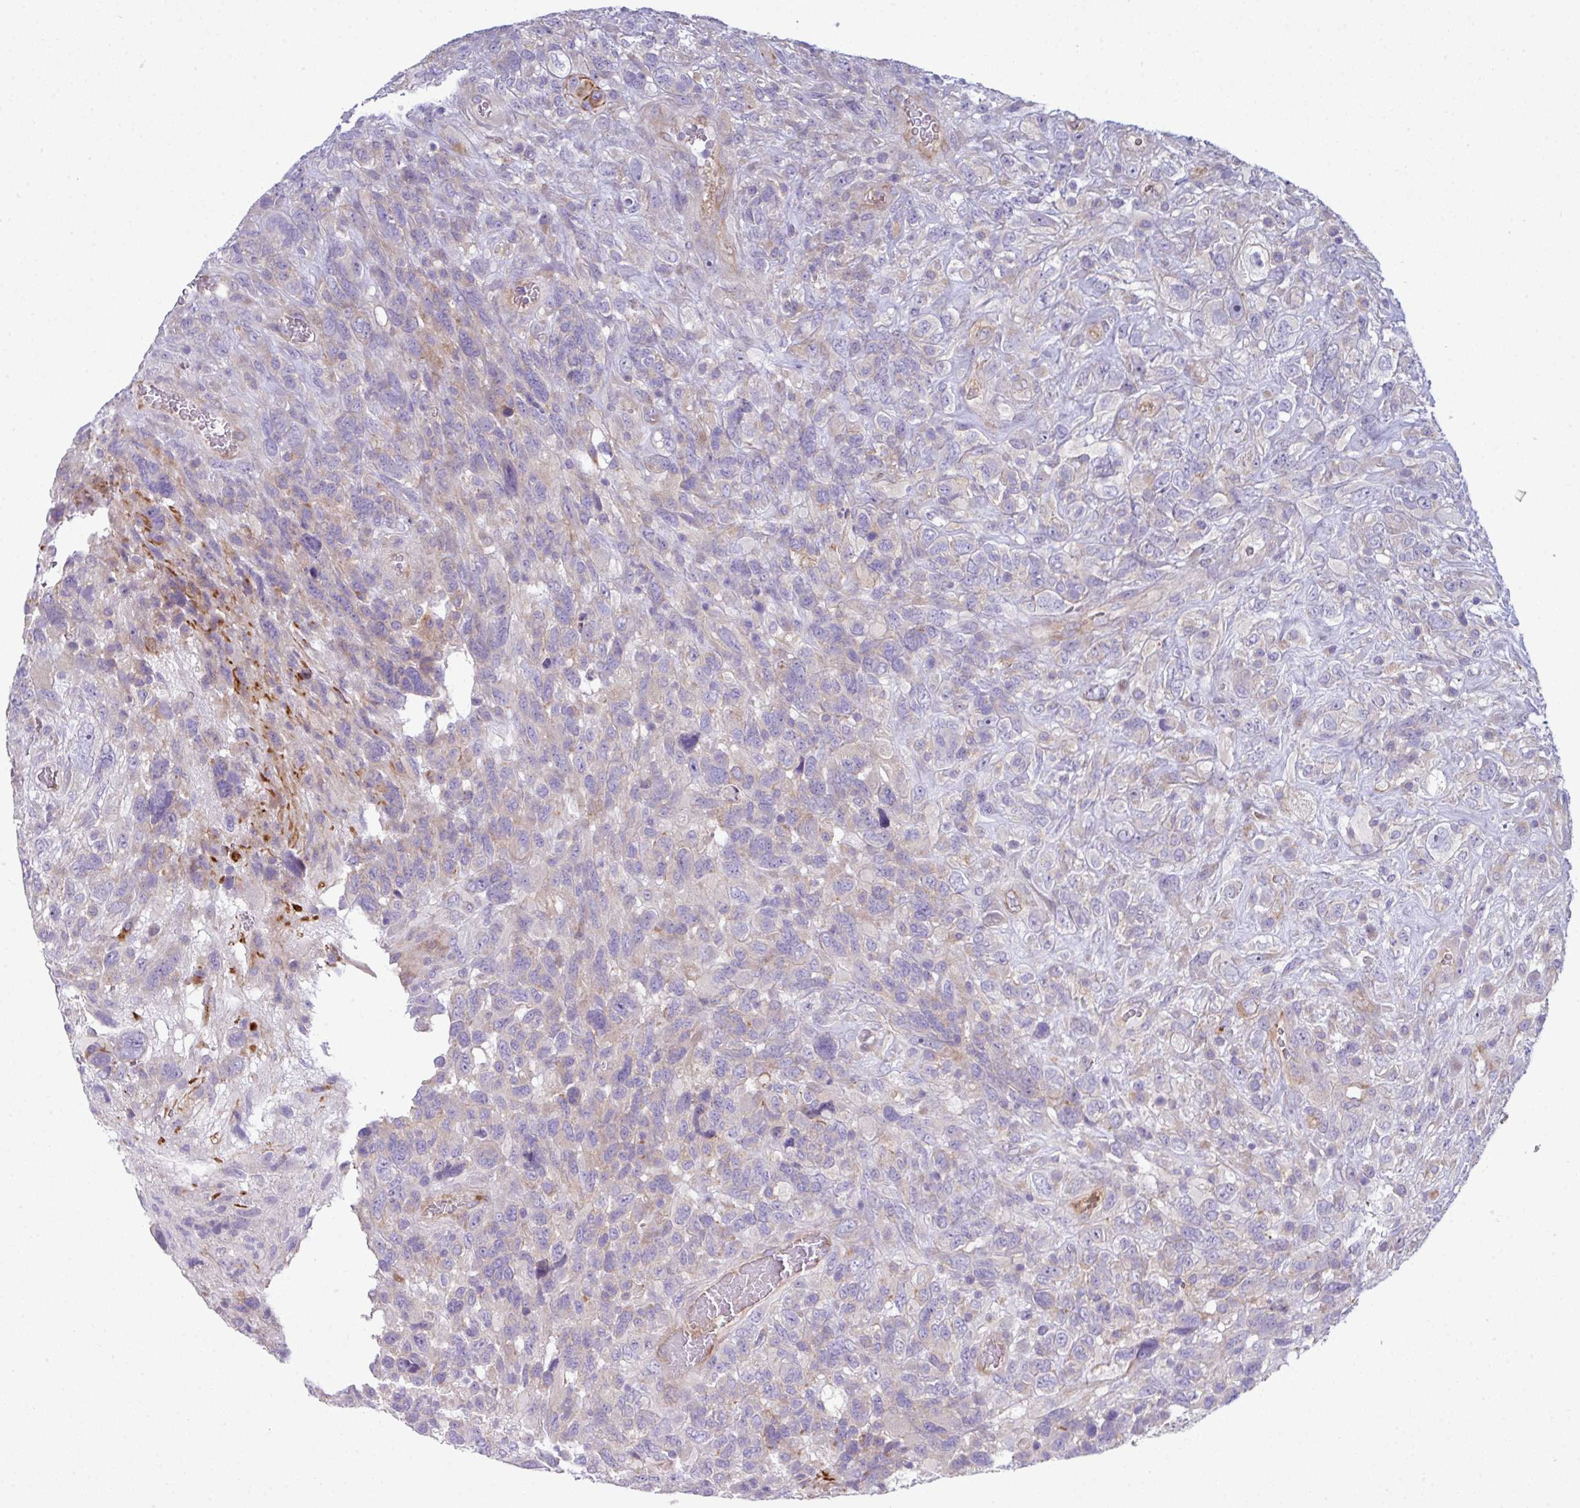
{"staining": {"intensity": "negative", "quantity": "none", "location": "none"}, "tissue": "glioma", "cell_type": "Tumor cells", "image_type": "cancer", "snomed": [{"axis": "morphology", "description": "Glioma, malignant, High grade"}, {"axis": "topography", "description": "Brain"}], "caption": "Immunohistochemical staining of human glioma reveals no significant positivity in tumor cells. The staining was performed using DAB to visualize the protein expression in brown, while the nuclei were stained in blue with hematoxylin (Magnification: 20x).", "gene": "ABCC5", "patient": {"sex": "male", "age": 61}}